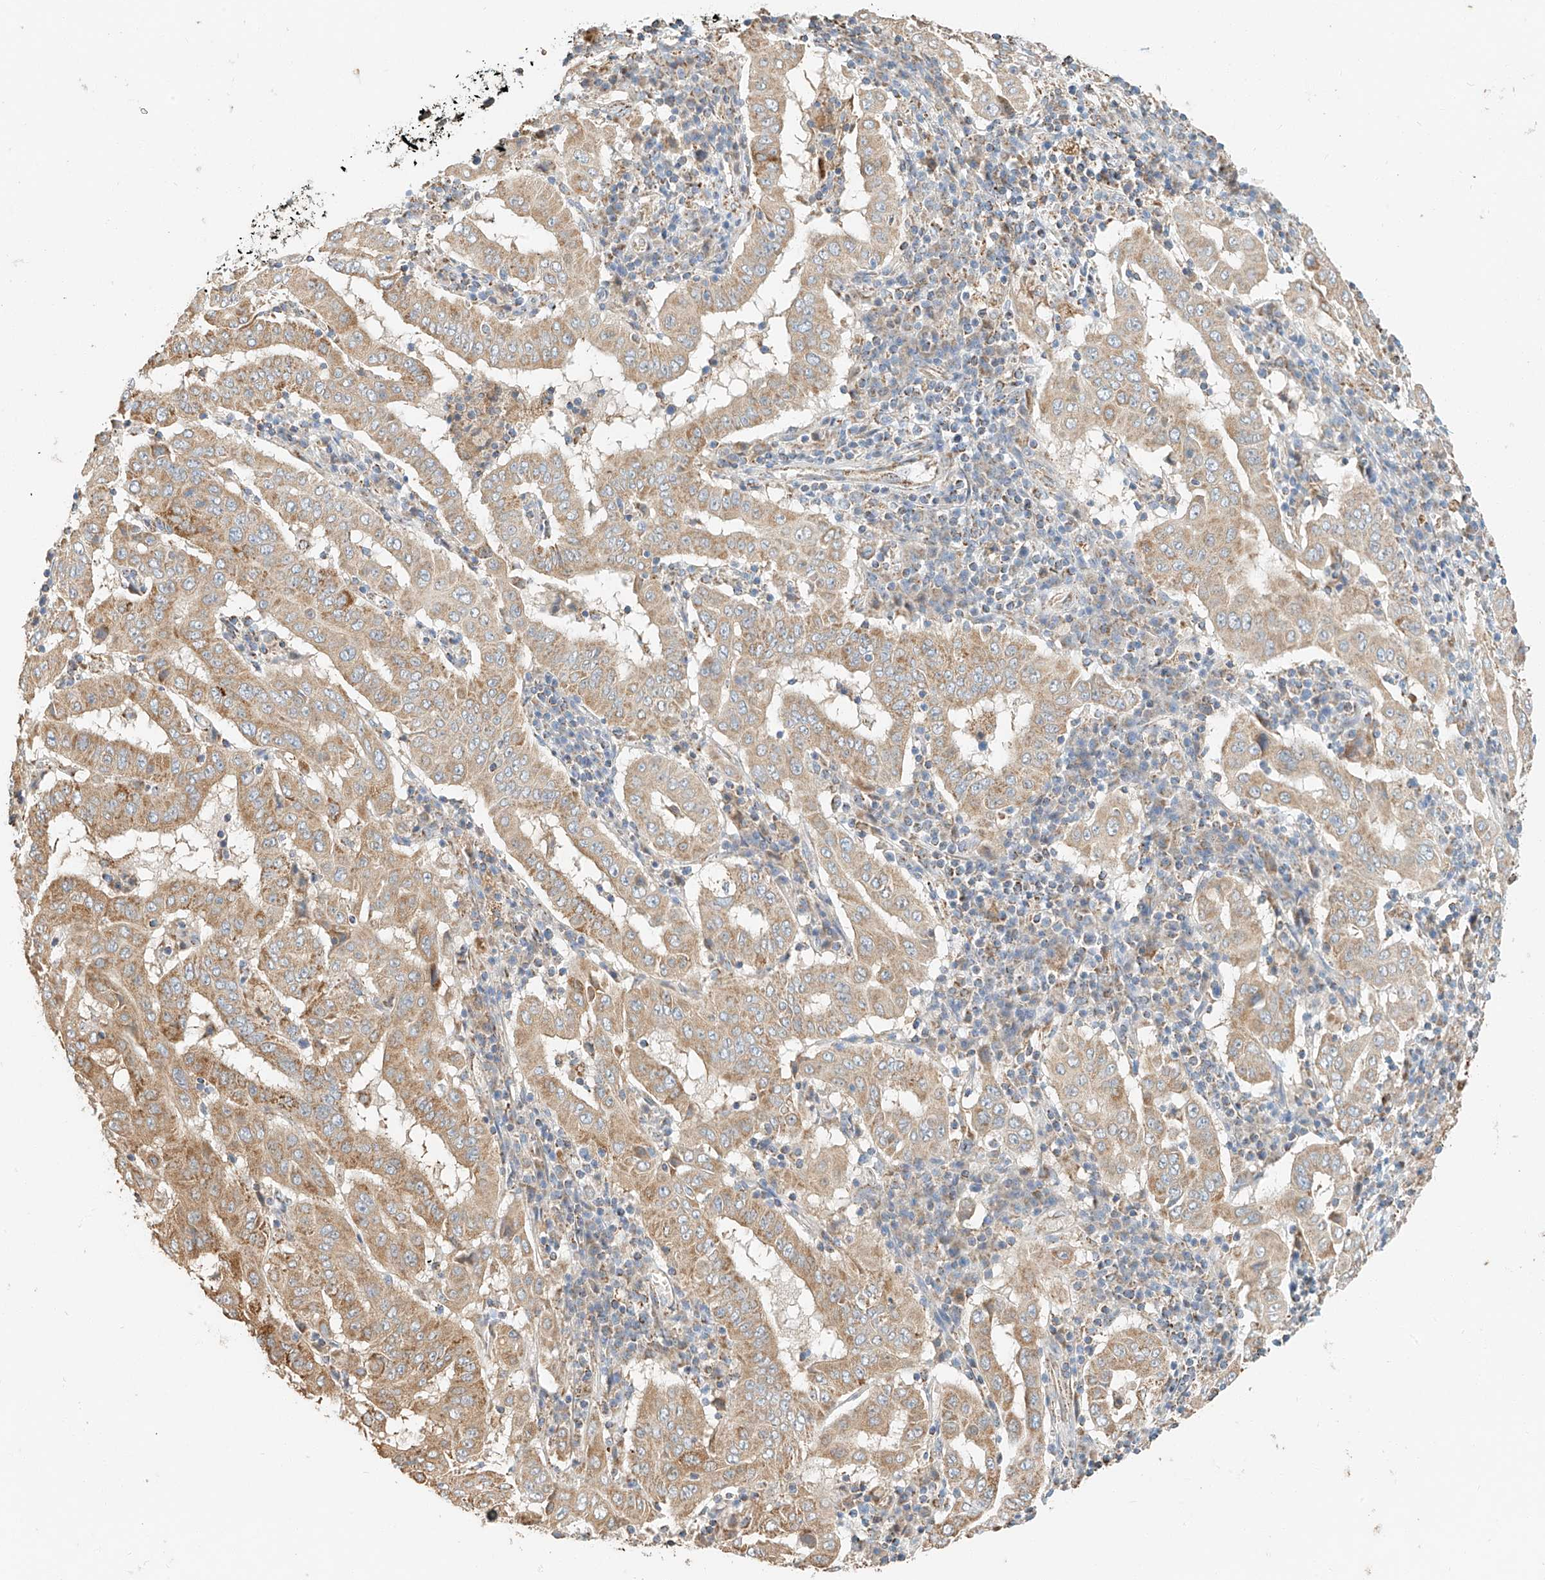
{"staining": {"intensity": "weak", "quantity": ">75%", "location": "cytoplasmic/membranous"}, "tissue": "pancreatic cancer", "cell_type": "Tumor cells", "image_type": "cancer", "snomed": [{"axis": "morphology", "description": "Adenocarcinoma, NOS"}, {"axis": "topography", "description": "Pancreas"}], "caption": "Pancreatic cancer (adenocarcinoma) stained with immunohistochemistry (IHC) exhibits weak cytoplasmic/membranous positivity in about >75% of tumor cells.", "gene": "YIPF7", "patient": {"sex": "male", "age": 63}}